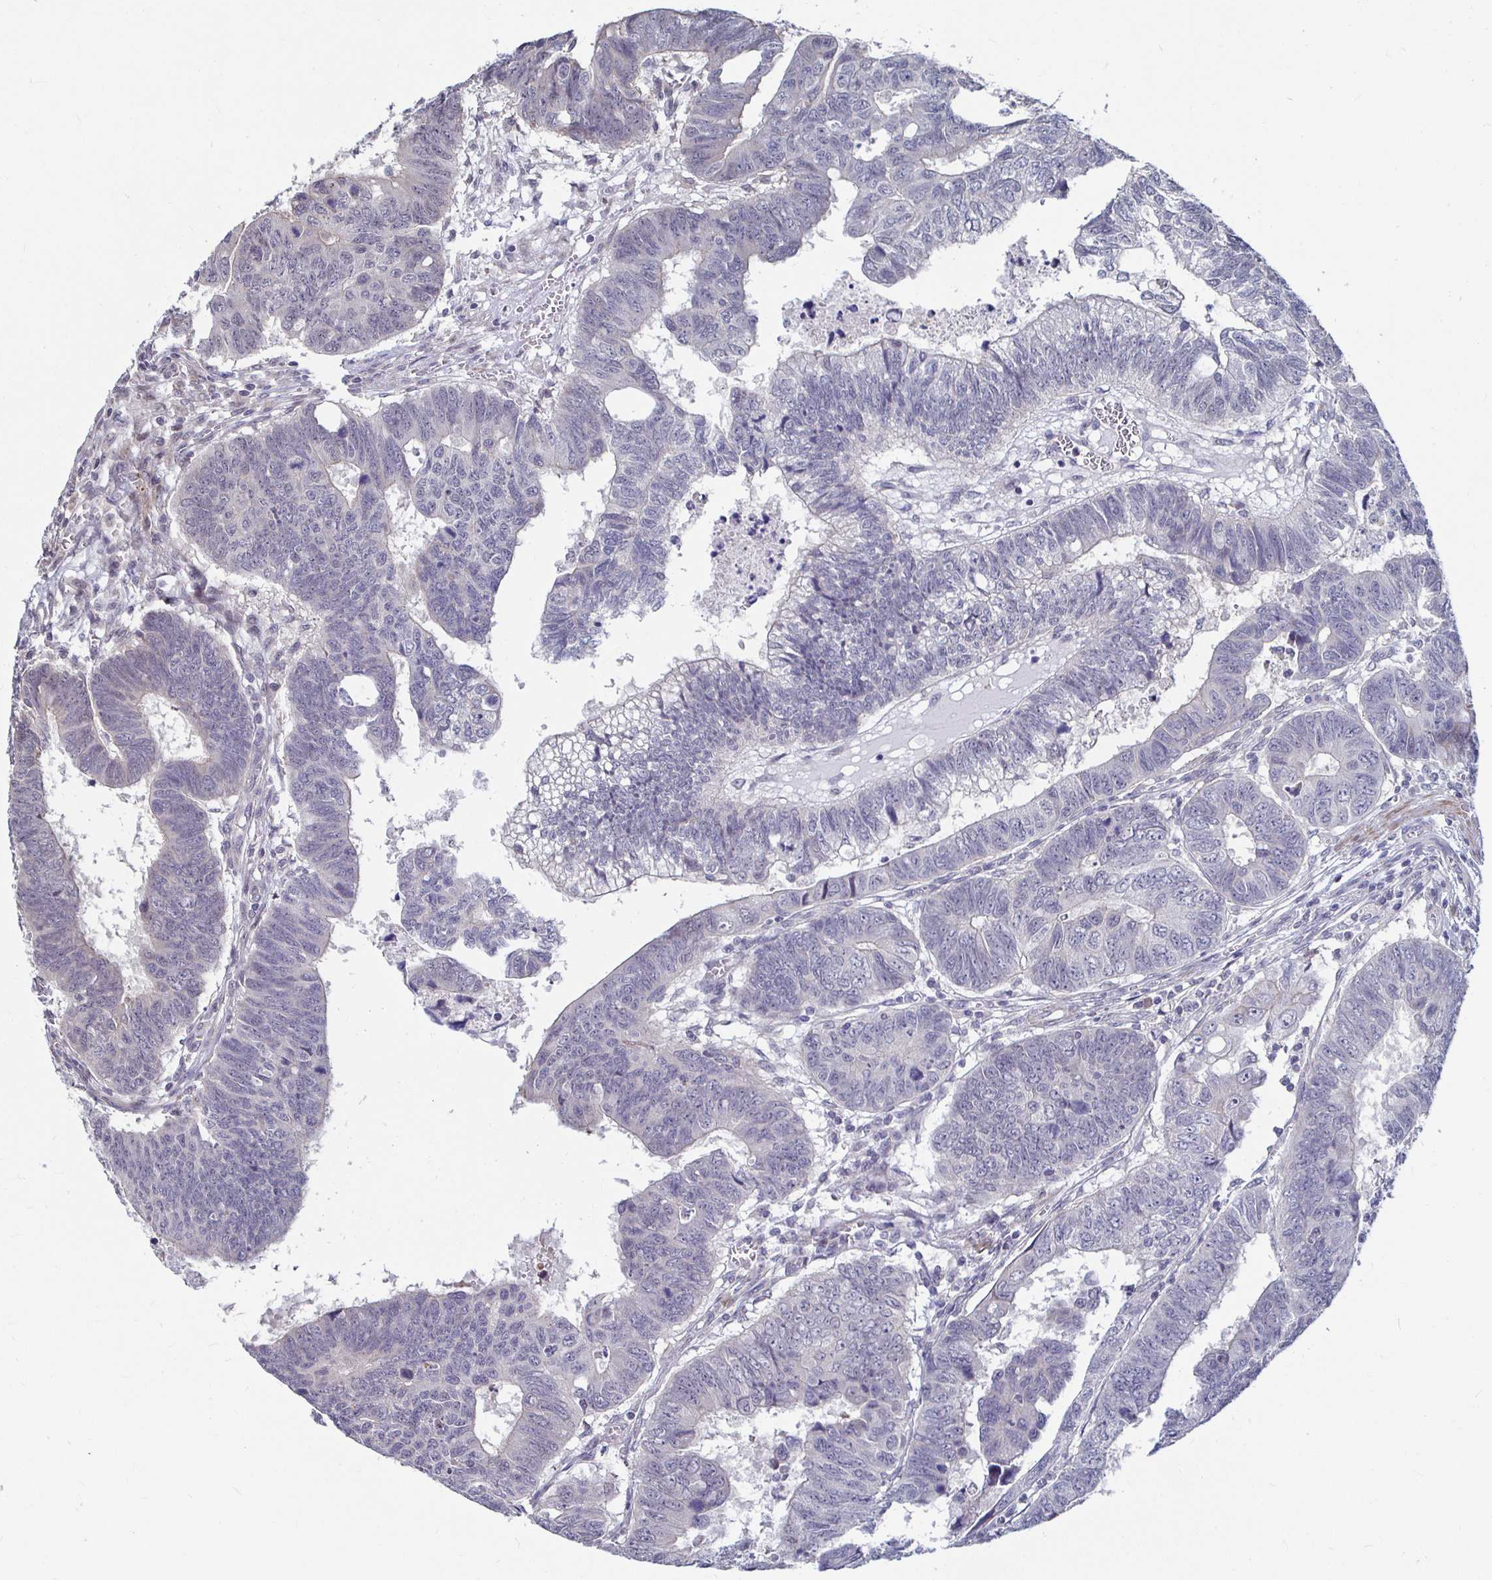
{"staining": {"intensity": "negative", "quantity": "none", "location": "none"}, "tissue": "colorectal cancer", "cell_type": "Tumor cells", "image_type": "cancer", "snomed": [{"axis": "morphology", "description": "Adenocarcinoma, NOS"}, {"axis": "topography", "description": "Colon"}], "caption": "Immunohistochemical staining of human colorectal cancer shows no significant positivity in tumor cells.", "gene": "CAPN11", "patient": {"sex": "male", "age": 62}}